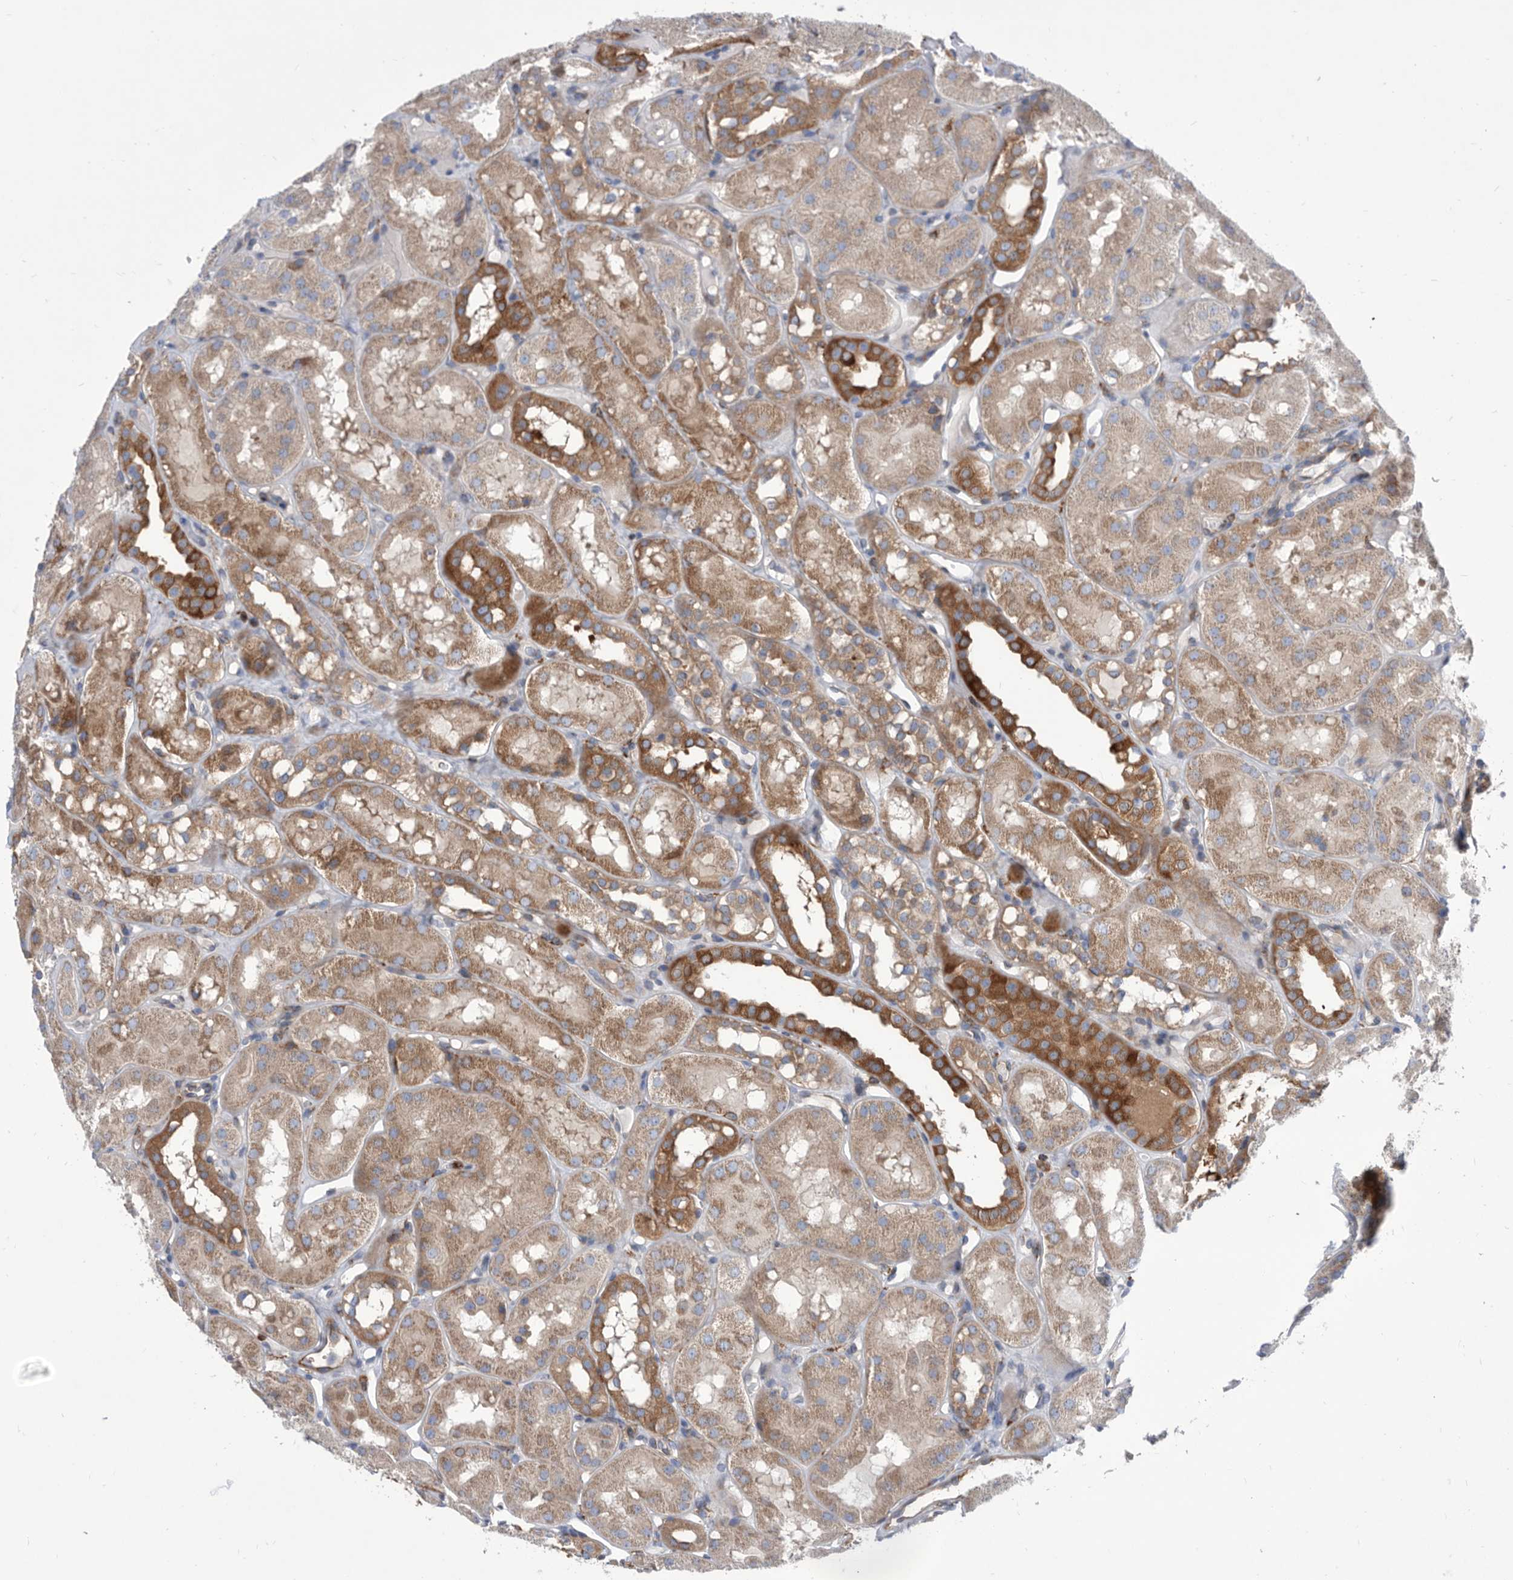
{"staining": {"intensity": "weak", "quantity": "25%-75%", "location": "cytoplasmic/membranous"}, "tissue": "kidney", "cell_type": "Cells in glomeruli", "image_type": "normal", "snomed": [{"axis": "morphology", "description": "Normal tissue, NOS"}, {"axis": "topography", "description": "Kidney"}], "caption": "The histopathology image shows immunohistochemical staining of unremarkable kidney. There is weak cytoplasmic/membranous expression is seen in about 25%-75% of cells in glomeruli.", "gene": "SMG7", "patient": {"sex": "male", "age": 16}}